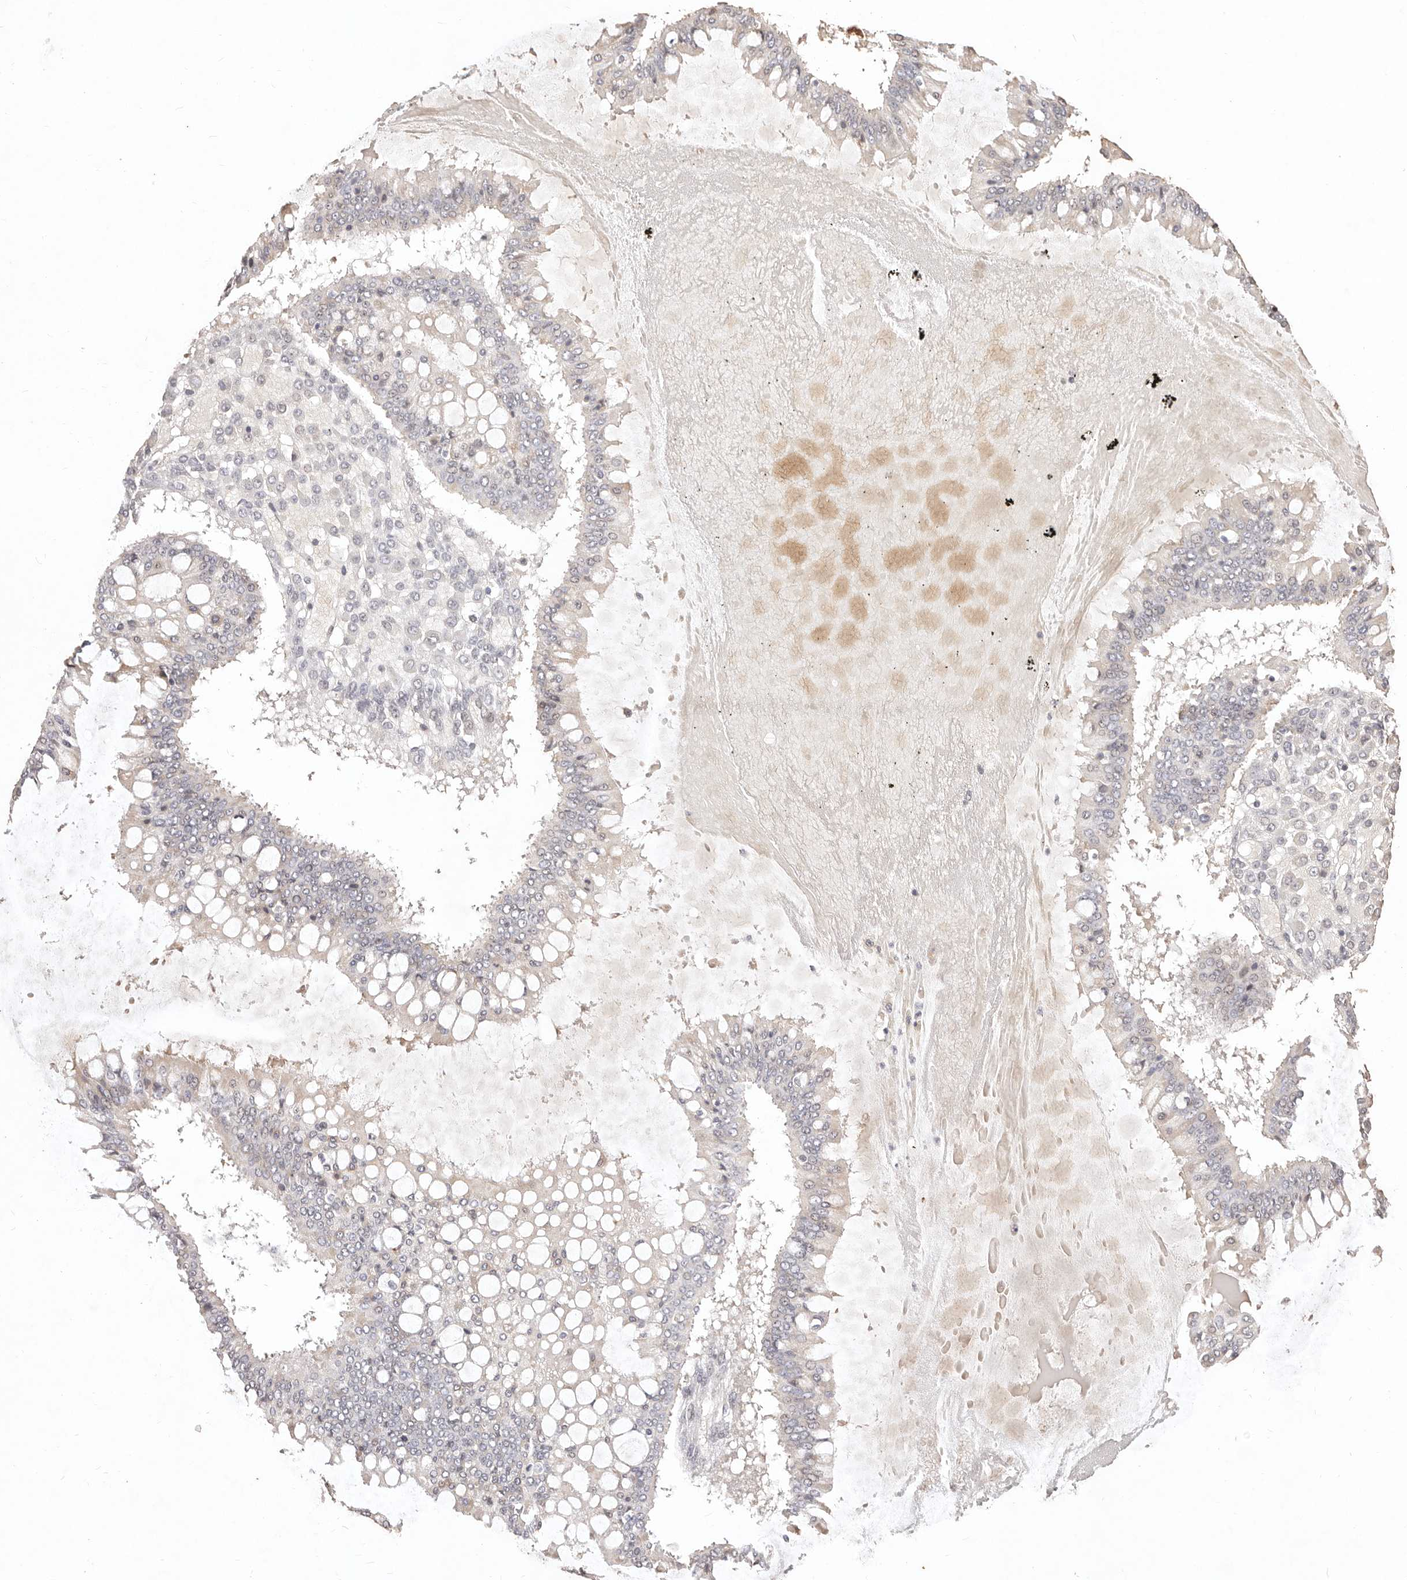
{"staining": {"intensity": "negative", "quantity": "none", "location": "none"}, "tissue": "ovarian cancer", "cell_type": "Tumor cells", "image_type": "cancer", "snomed": [{"axis": "morphology", "description": "Cystadenocarcinoma, mucinous, NOS"}, {"axis": "topography", "description": "Ovary"}], "caption": "DAB immunohistochemical staining of ovarian mucinous cystadenocarcinoma displays no significant staining in tumor cells.", "gene": "KIF9", "patient": {"sex": "female", "age": 73}}